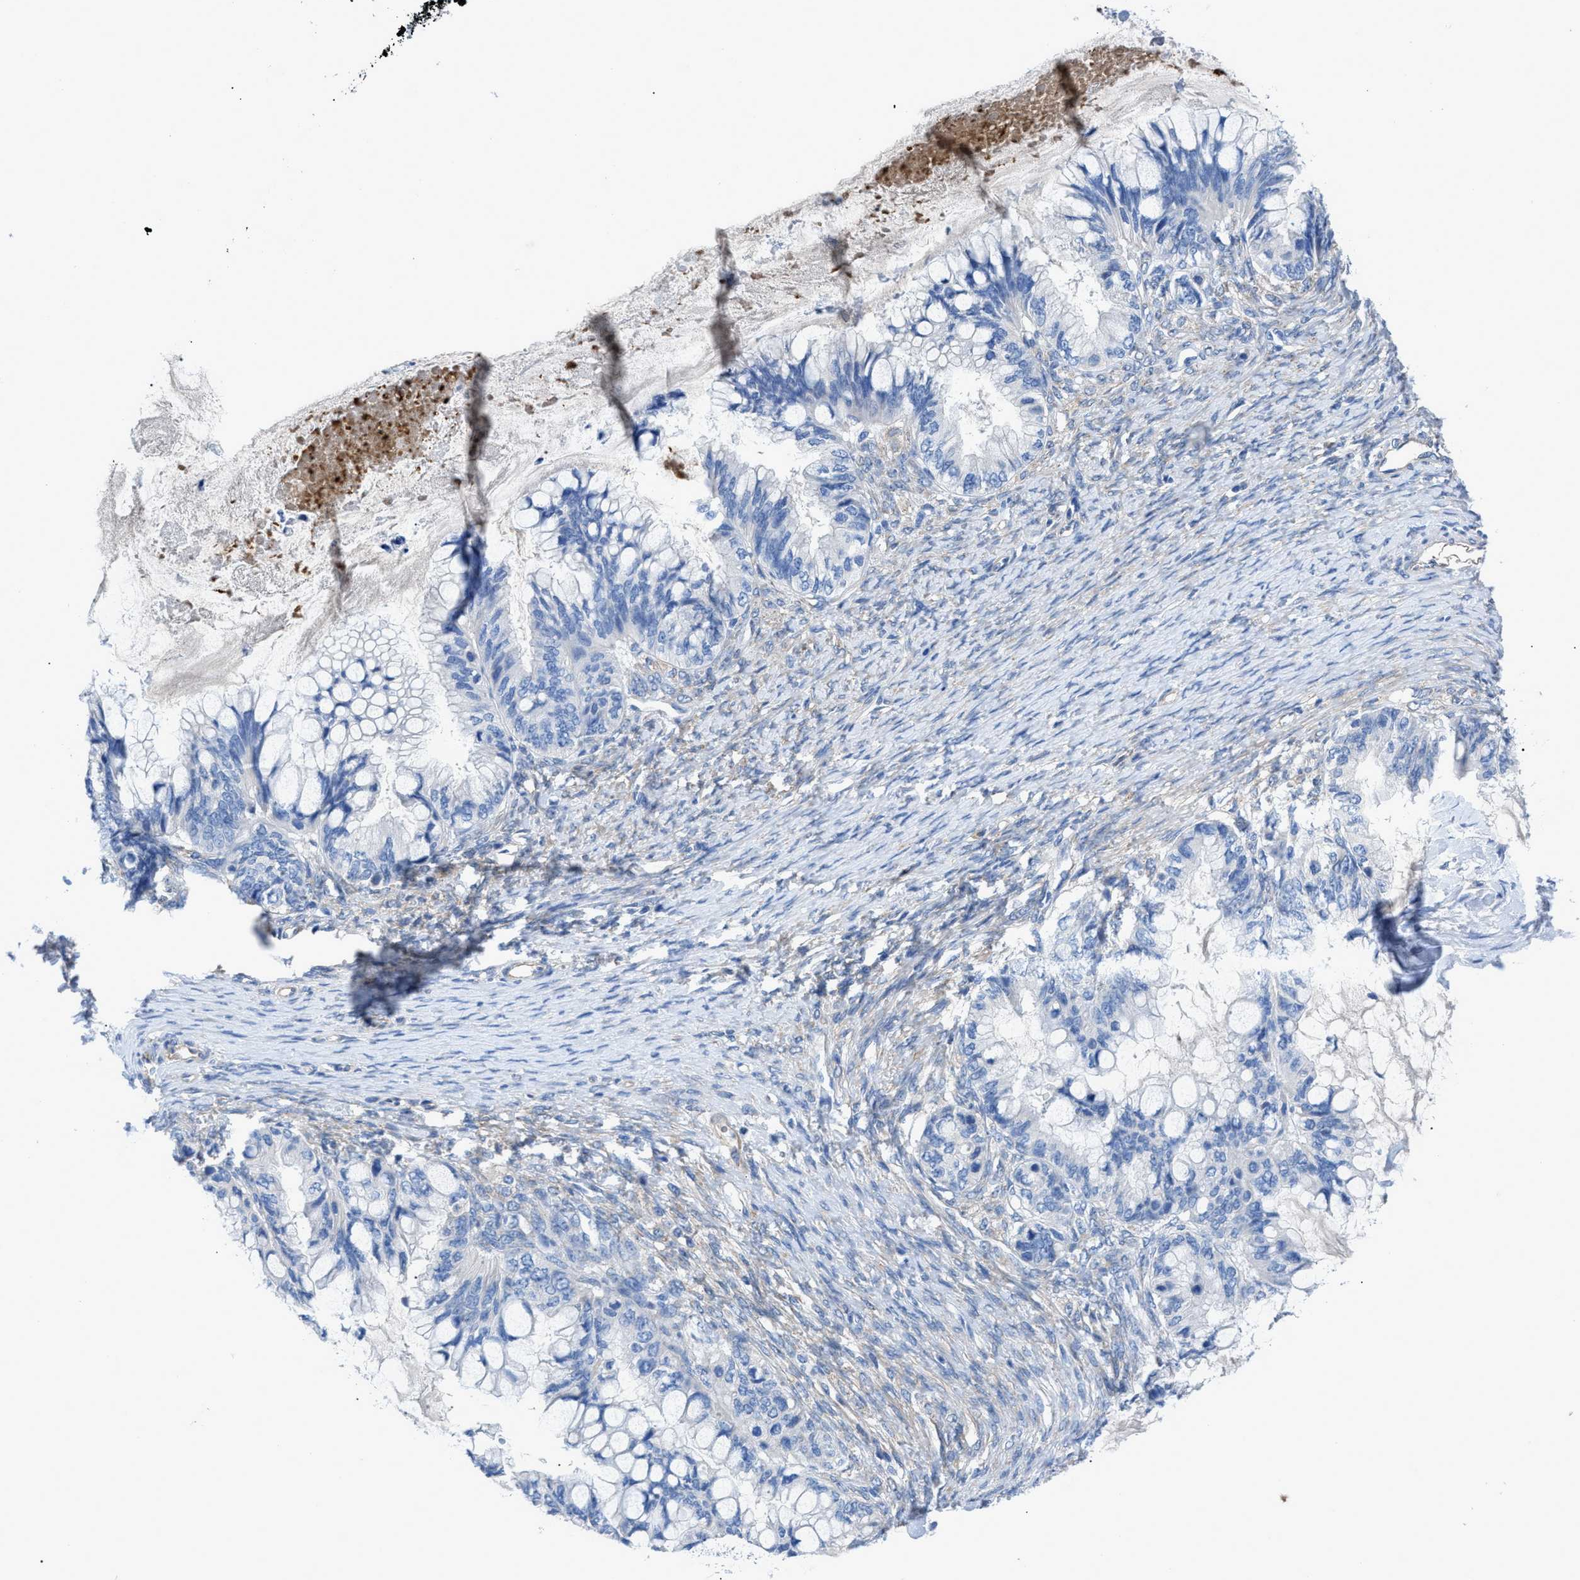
{"staining": {"intensity": "negative", "quantity": "none", "location": "none"}, "tissue": "ovarian cancer", "cell_type": "Tumor cells", "image_type": "cancer", "snomed": [{"axis": "morphology", "description": "Cystadenocarcinoma, mucinous, NOS"}, {"axis": "topography", "description": "Ovary"}], "caption": "Tumor cells are negative for brown protein staining in ovarian cancer.", "gene": "ITPR1", "patient": {"sex": "female", "age": 80}}